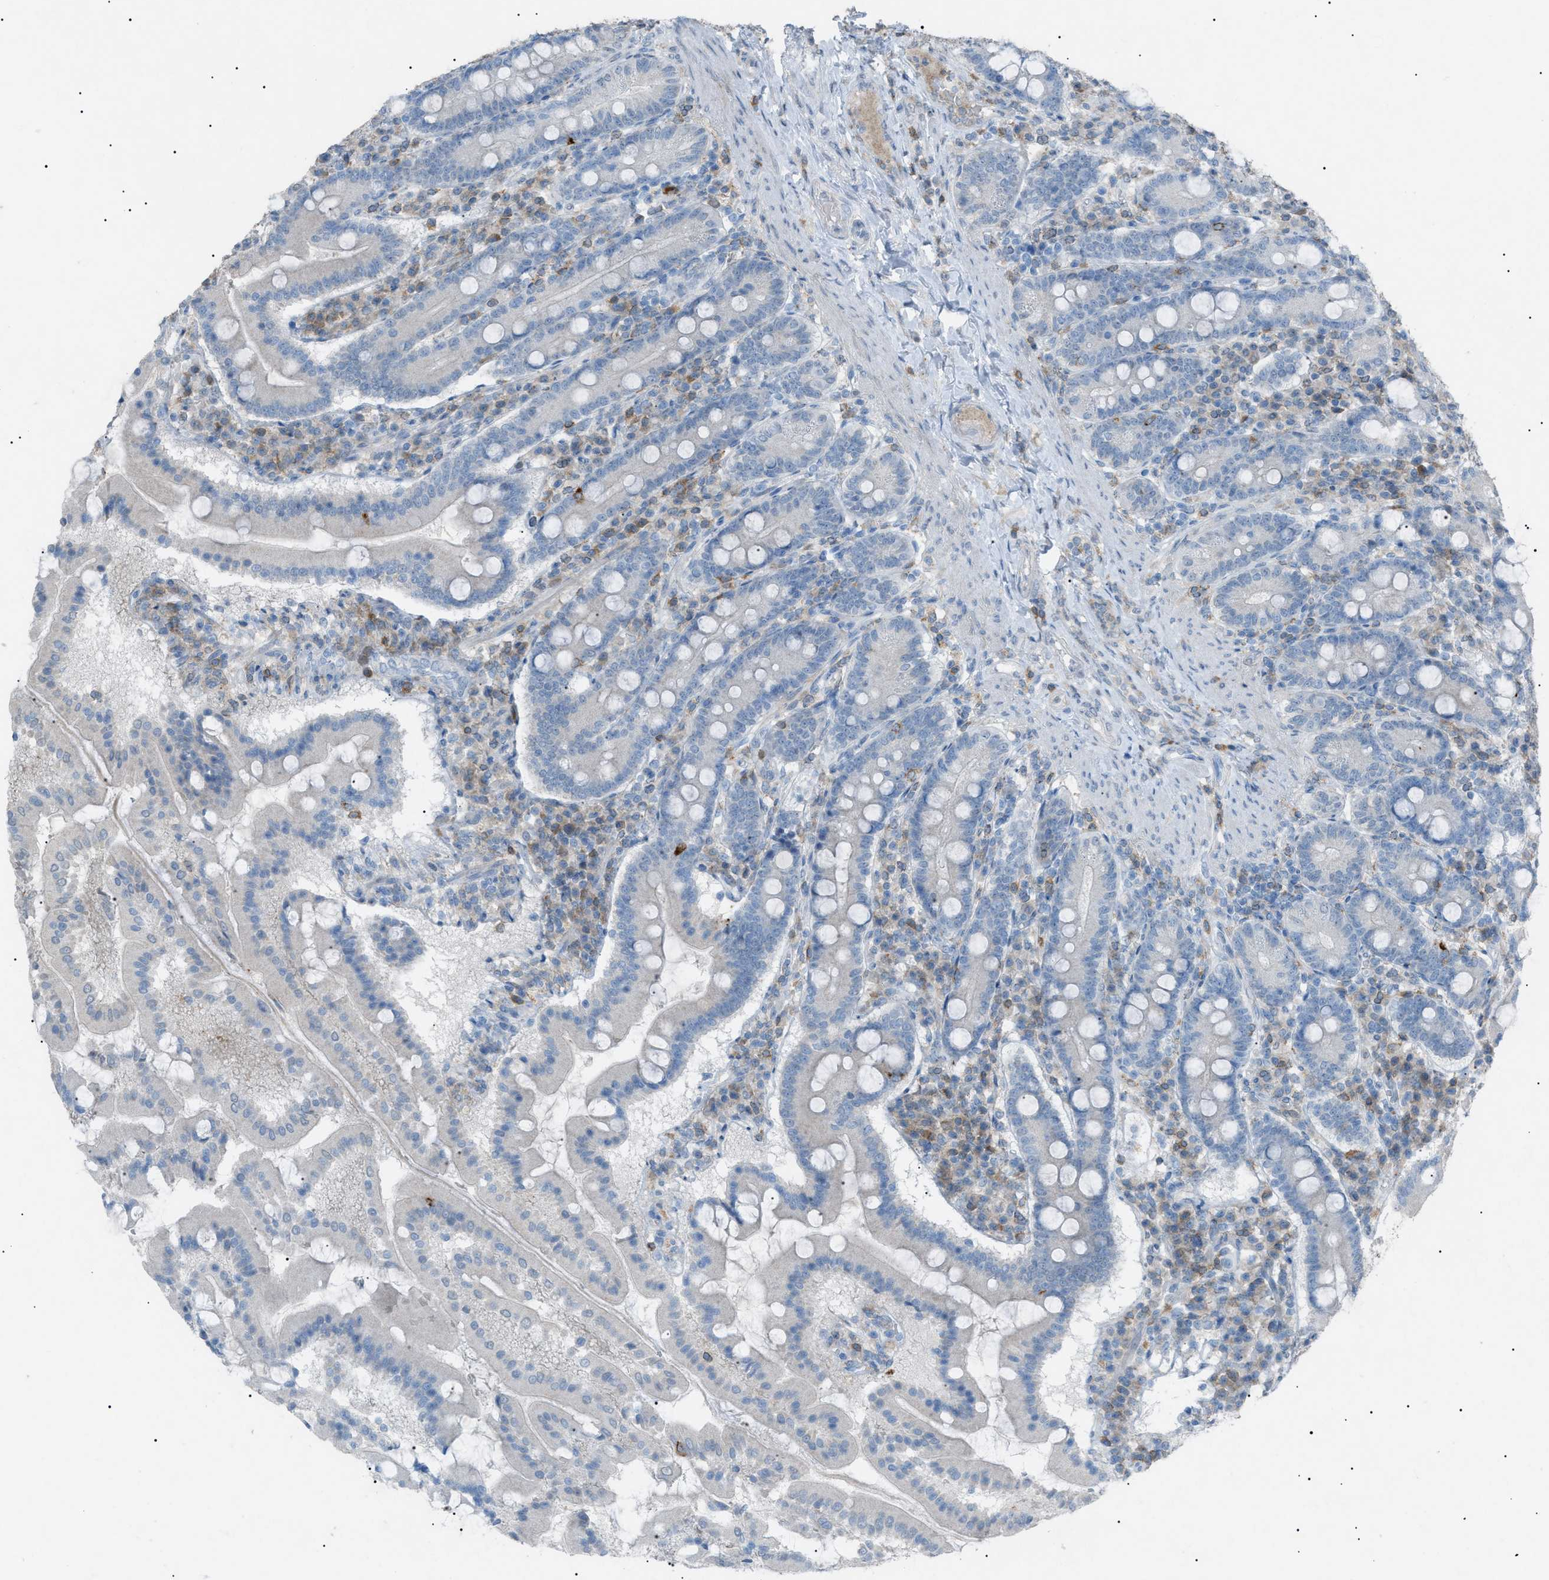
{"staining": {"intensity": "negative", "quantity": "none", "location": "none"}, "tissue": "duodenum", "cell_type": "Glandular cells", "image_type": "normal", "snomed": [{"axis": "morphology", "description": "Normal tissue, NOS"}, {"axis": "topography", "description": "Duodenum"}], "caption": "Immunohistochemistry (IHC) histopathology image of normal human duodenum stained for a protein (brown), which demonstrates no positivity in glandular cells. (Immunohistochemistry (IHC), brightfield microscopy, high magnification).", "gene": "BTK", "patient": {"sex": "male", "age": 50}}